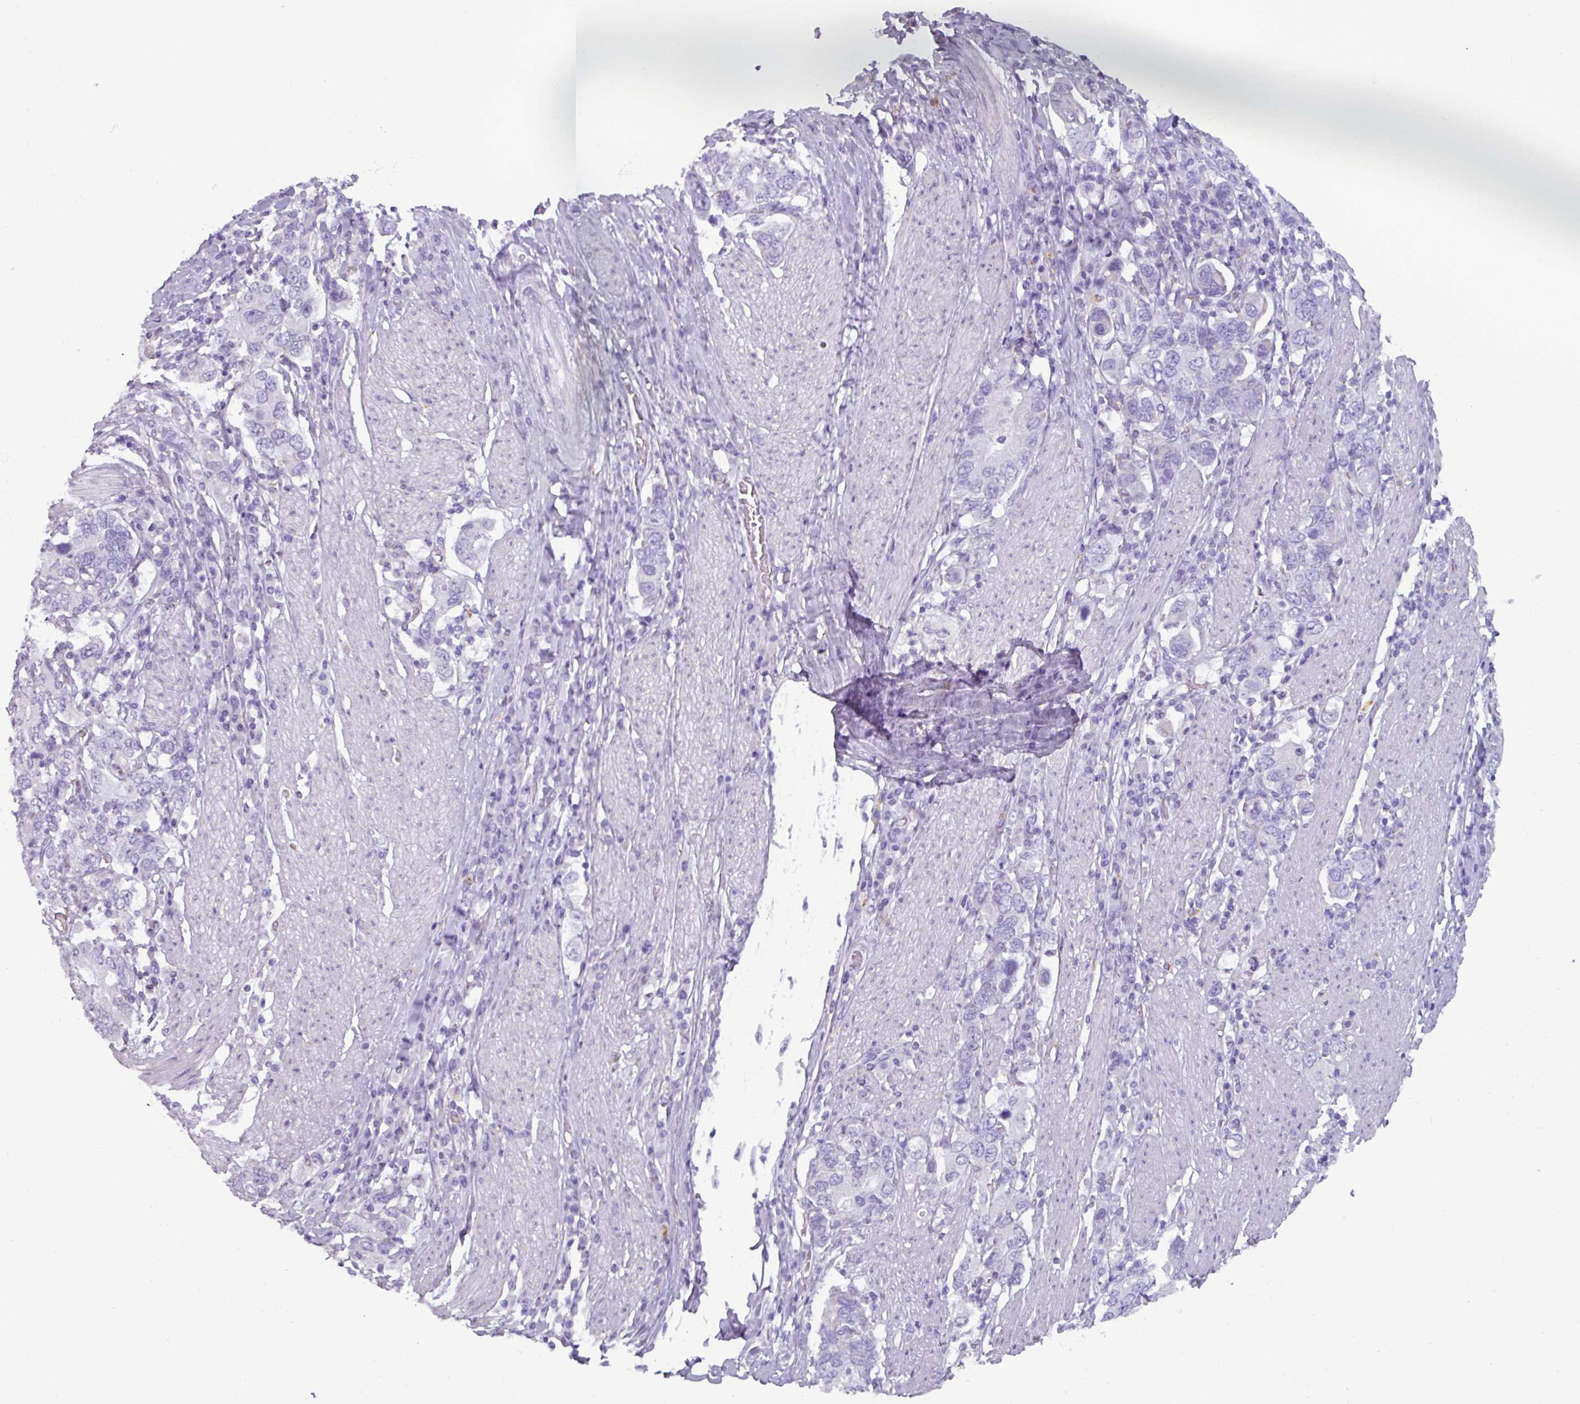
{"staining": {"intensity": "negative", "quantity": "none", "location": "none"}, "tissue": "stomach cancer", "cell_type": "Tumor cells", "image_type": "cancer", "snomed": [{"axis": "morphology", "description": "Adenocarcinoma, NOS"}, {"axis": "topography", "description": "Stomach, upper"}, {"axis": "topography", "description": "Stomach"}], "caption": "Immunohistochemical staining of human adenocarcinoma (stomach) exhibits no significant positivity in tumor cells.", "gene": "SPESP1", "patient": {"sex": "male", "age": 62}}